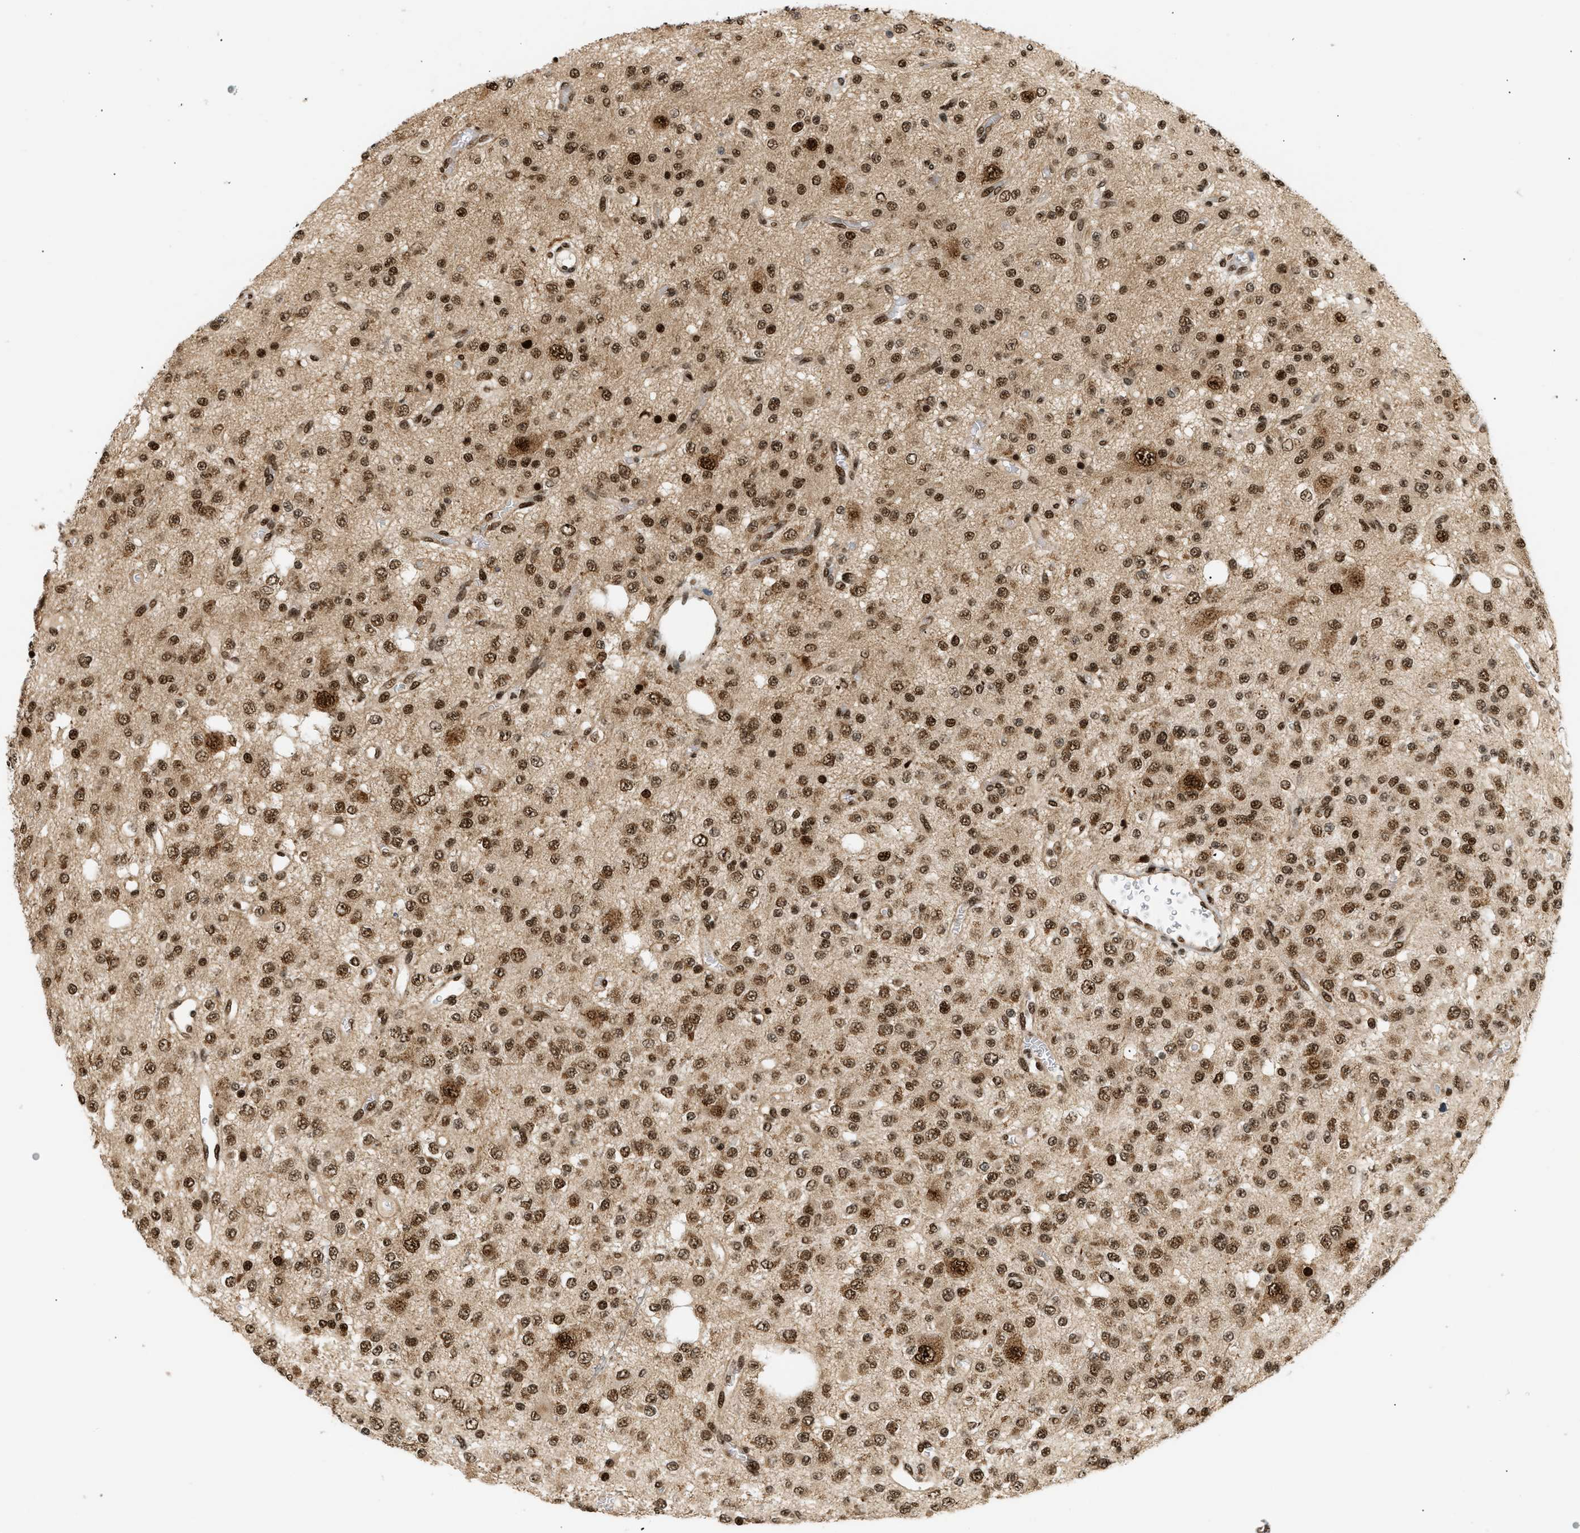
{"staining": {"intensity": "moderate", "quantity": ">75%", "location": "nuclear"}, "tissue": "glioma", "cell_type": "Tumor cells", "image_type": "cancer", "snomed": [{"axis": "morphology", "description": "Glioma, malignant, Low grade"}, {"axis": "topography", "description": "Brain"}], "caption": "Protein positivity by IHC displays moderate nuclear staining in about >75% of tumor cells in glioma.", "gene": "RBM5", "patient": {"sex": "male", "age": 38}}